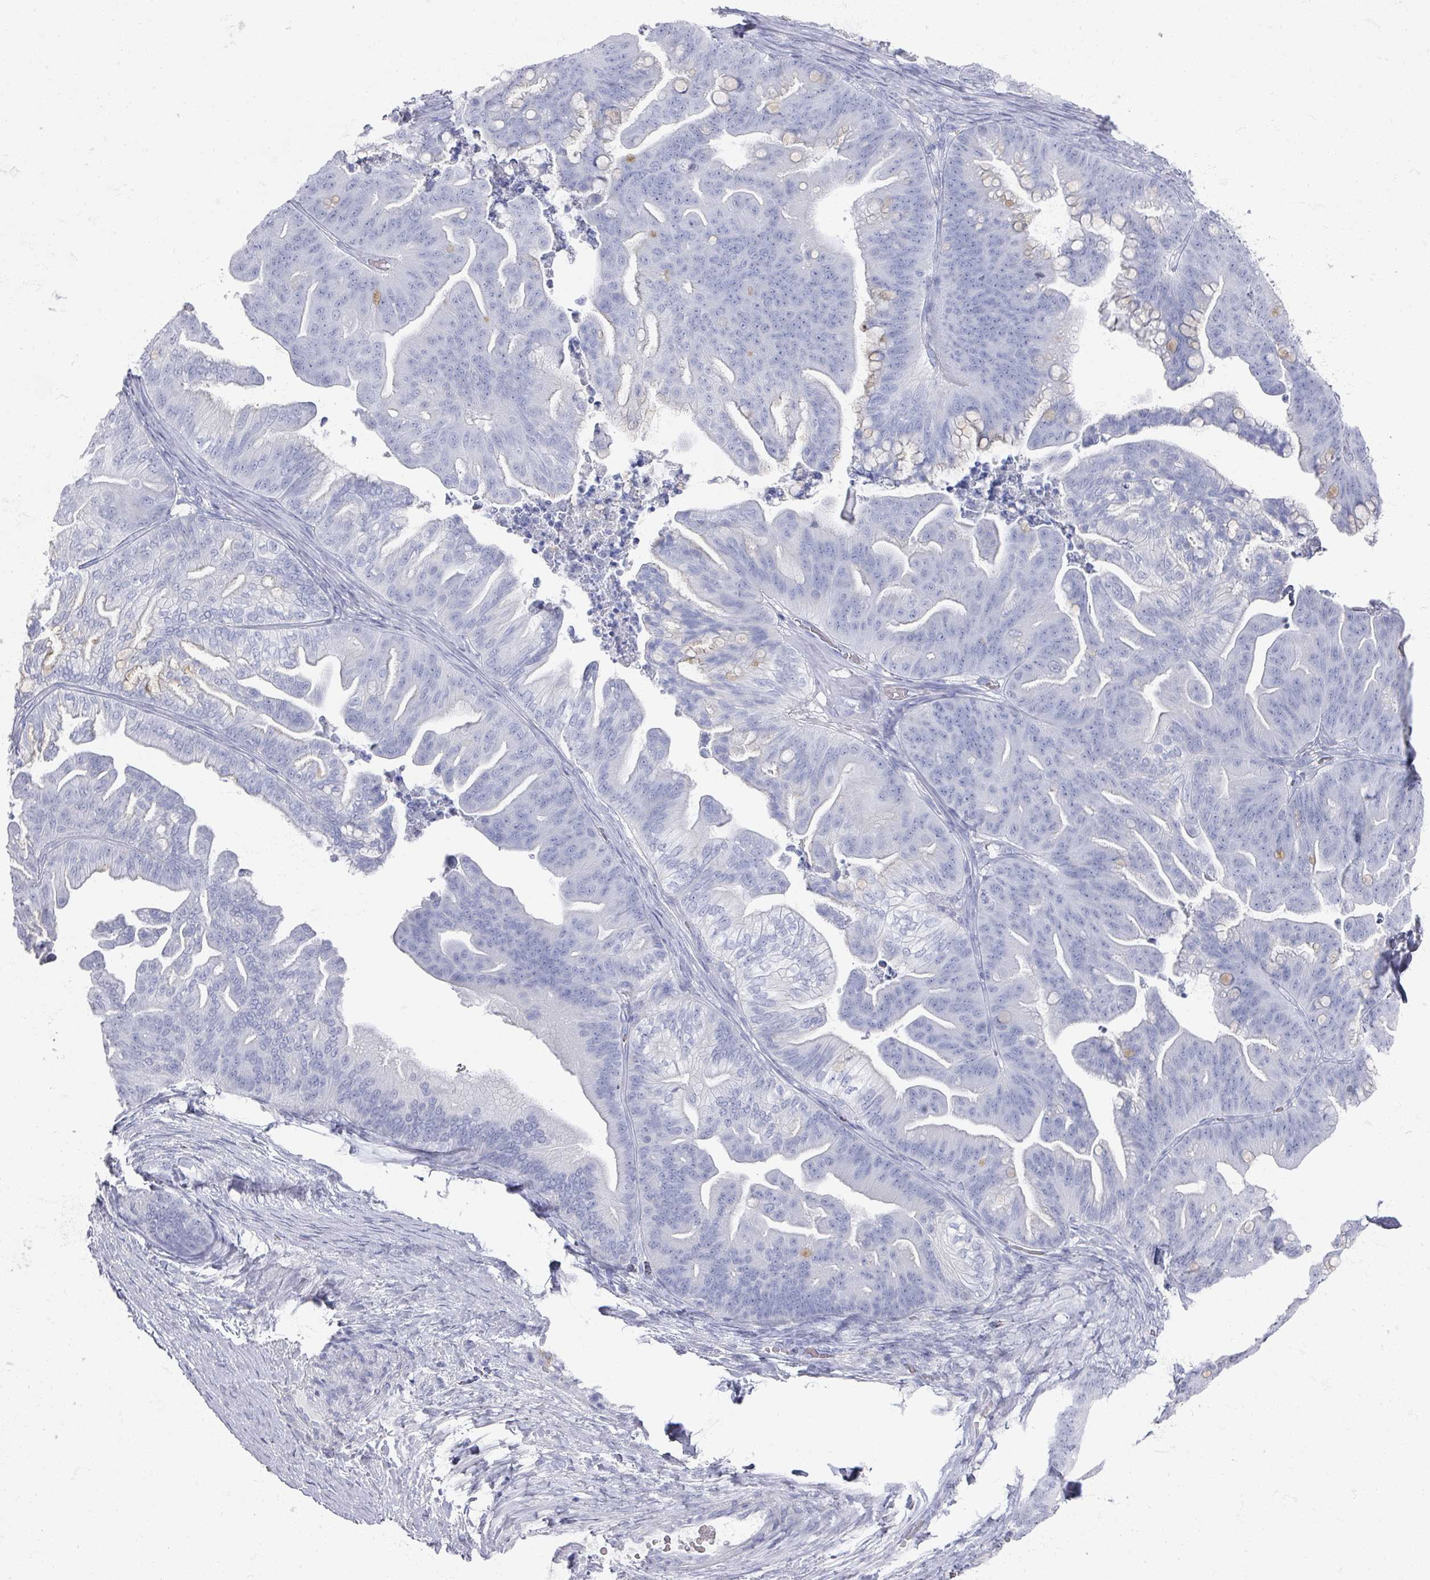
{"staining": {"intensity": "negative", "quantity": "none", "location": "none"}, "tissue": "ovarian cancer", "cell_type": "Tumor cells", "image_type": "cancer", "snomed": [{"axis": "morphology", "description": "Cystadenocarcinoma, mucinous, NOS"}, {"axis": "topography", "description": "Ovary"}], "caption": "This is an immunohistochemistry (IHC) micrograph of ovarian cancer (mucinous cystadenocarcinoma). There is no staining in tumor cells.", "gene": "OMG", "patient": {"sex": "female", "age": 67}}